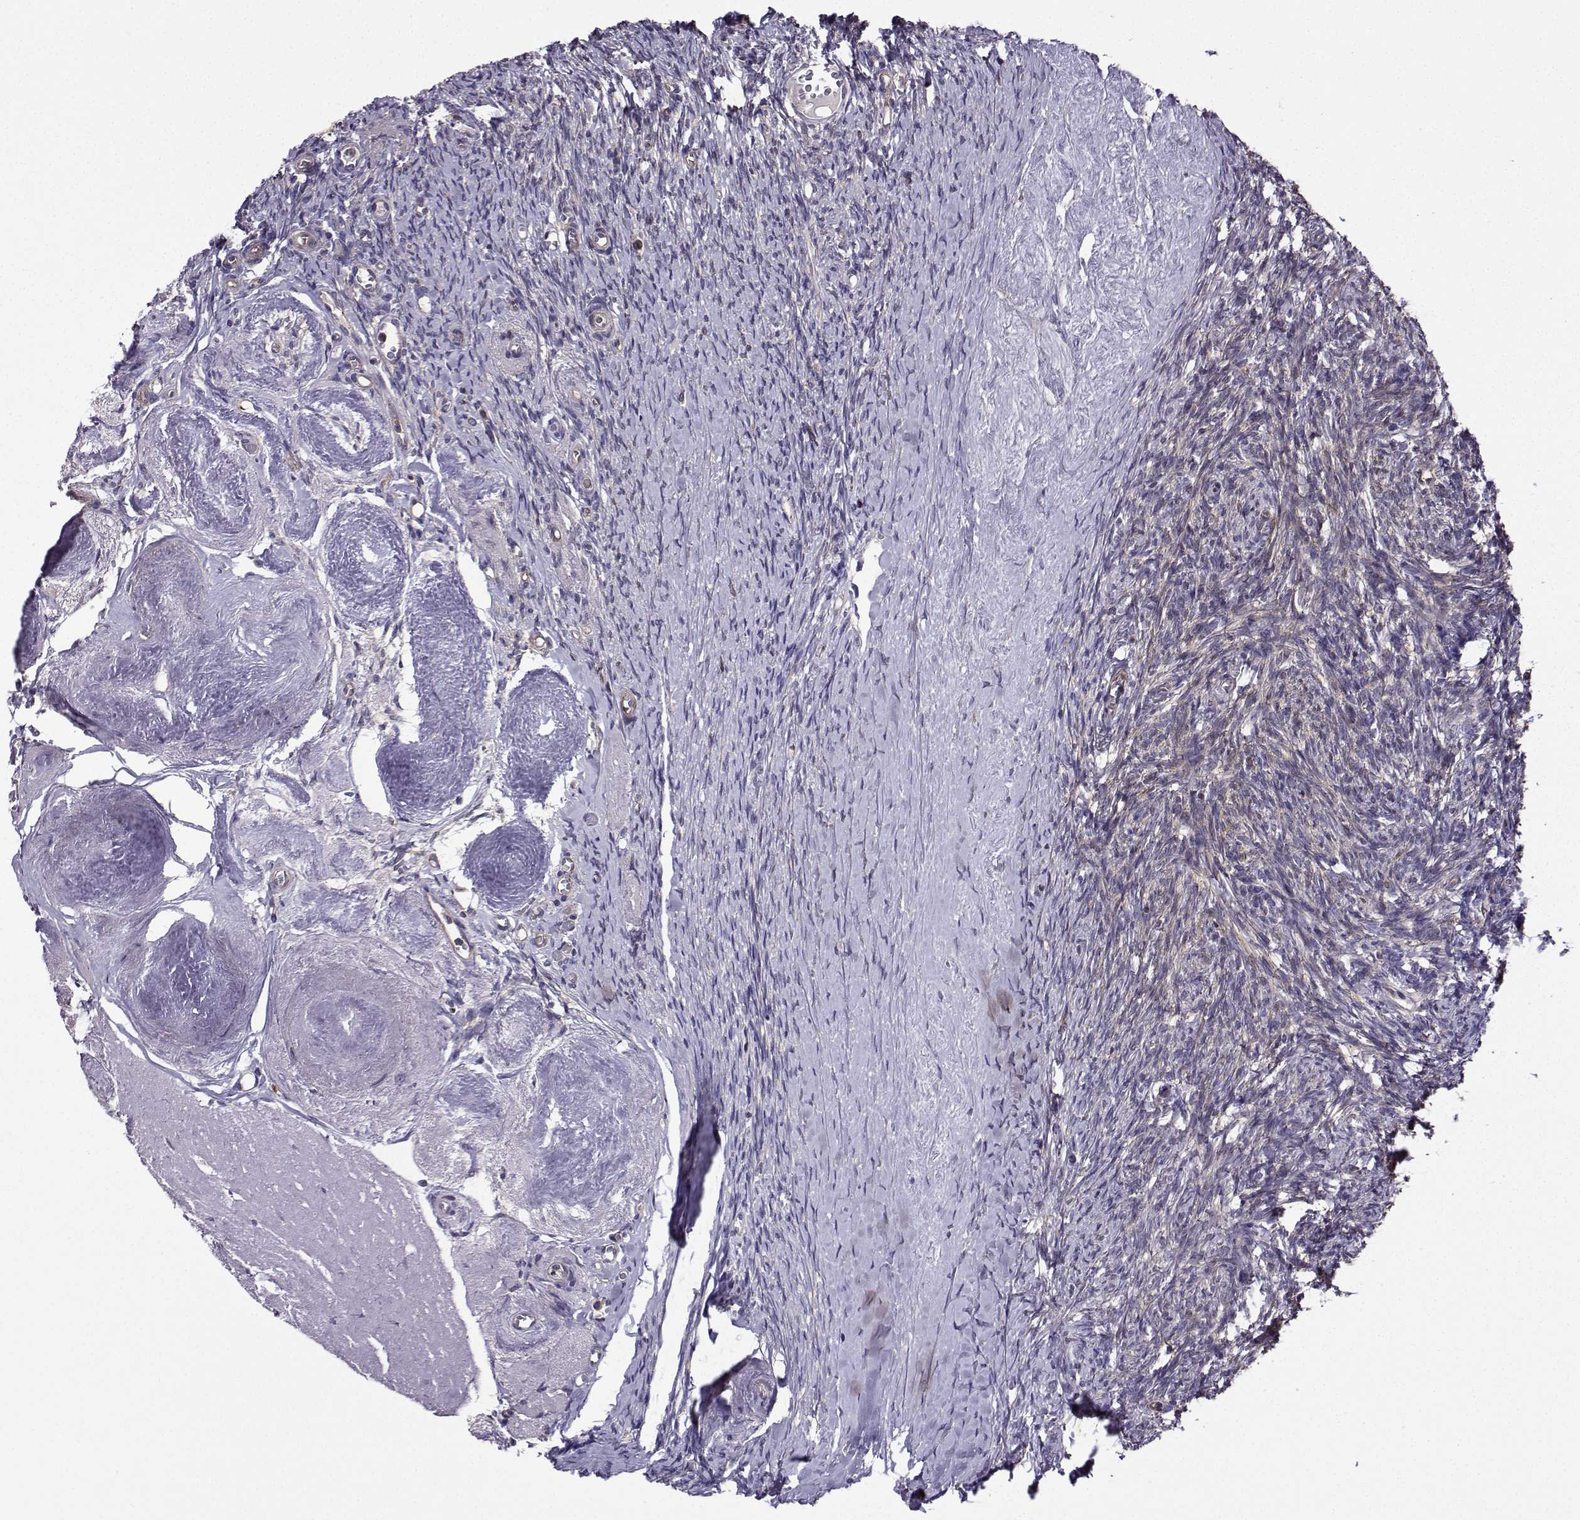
{"staining": {"intensity": "weak", "quantity": ">75%", "location": "cytoplasmic/membranous"}, "tissue": "ovary", "cell_type": "Follicle cells", "image_type": "normal", "snomed": [{"axis": "morphology", "description": "Normal tissue, NOS"}, {"axis": "topography", "description": "Ovary"}], "caption": "Human ovary stained for a protein (brown) demonstrates weak cytoplasmic/membranous positive expression in approximately >75% of follicle cells.", "gene": "ITGB8", "patient": {"sex": "female", "age": 72}}